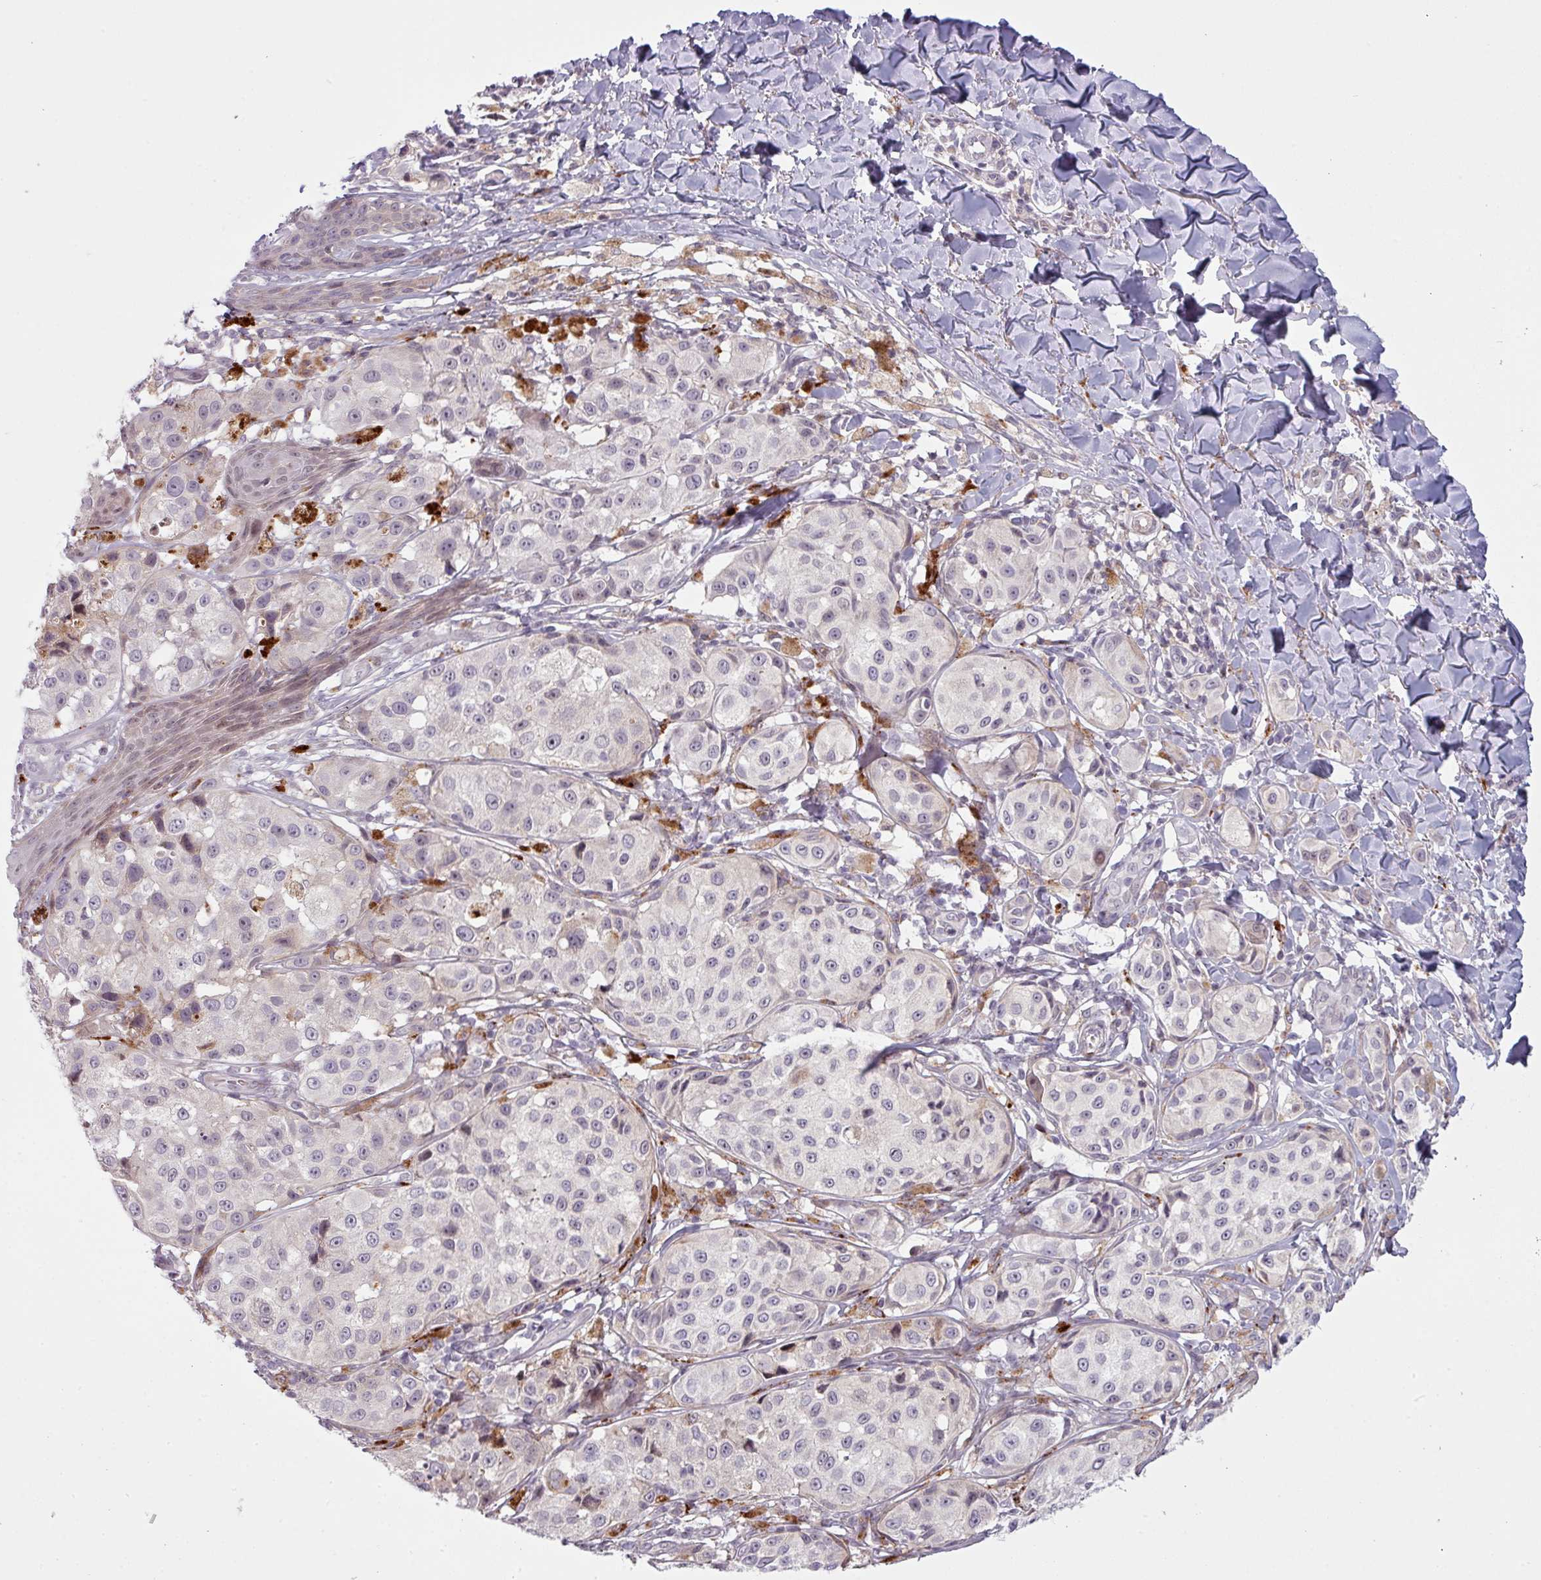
{"staining": {"intensity": "weak", "quantity": "25%-75%", "location": "cytoplasmic/membranous"}, "tissue": "melanoma", "cell_type": "Tumor cells", "image_type": "cancer", "snomed": [{"axis": "morphology", "description": "Malignant melanoma, NOS"}, {"axis": "topography", "description": "Skin"}], "caption": "This is an image of immunohistochemistry staining of malignant melanoma, which shows weak expression in the cytoplasmic/membranous of tumor cells.", "gene": "MAP7D2", "patient": {"sex": "male", "age": 39}}